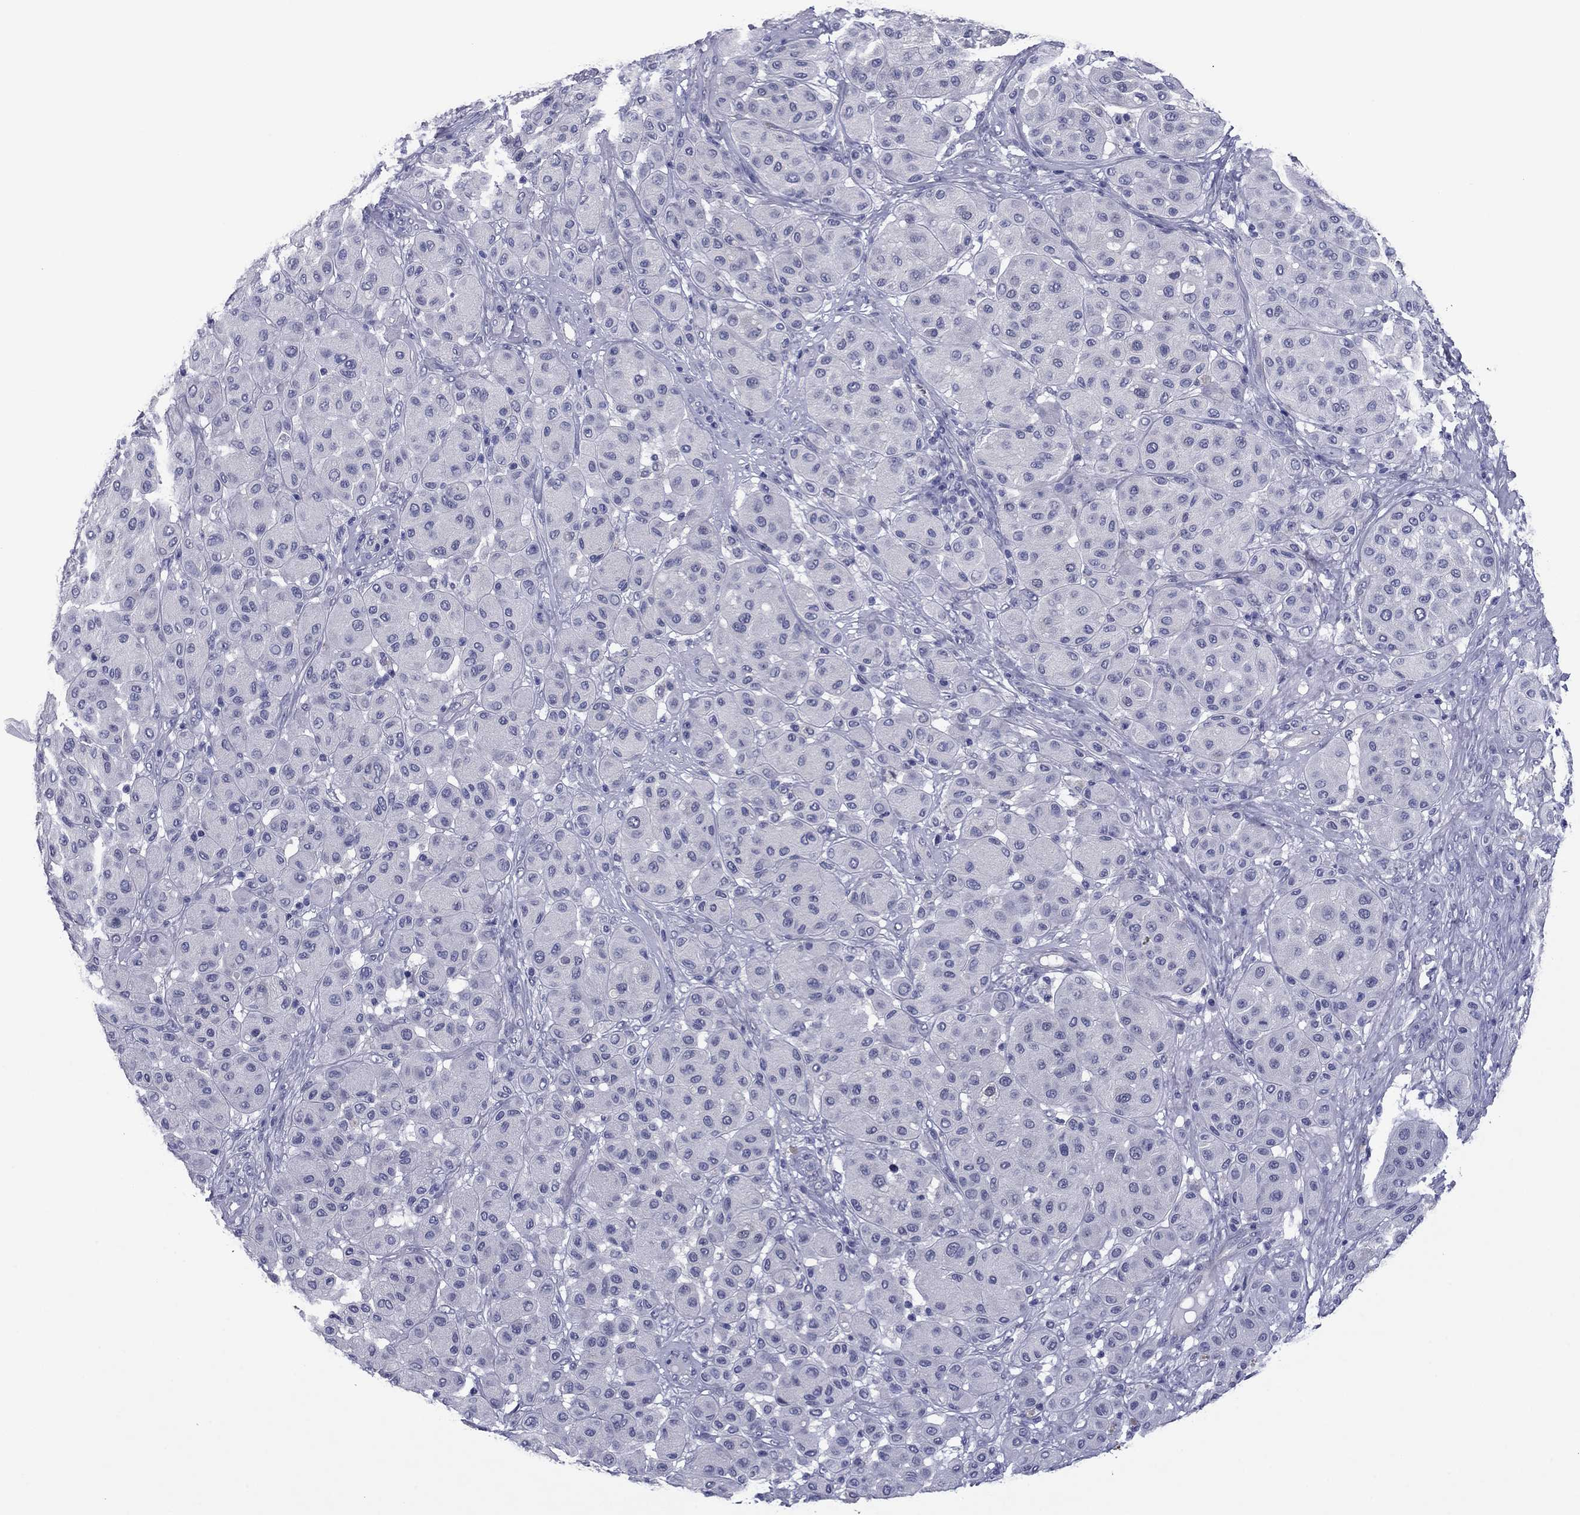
{"staining": {"intensity": "negative", "quantity": "none", "location": "none"}, "tissue": "melanoma", "cell_type": "Tumor cells", "image_type": "cancer", "snomed": [{"axis": "morphology", "description": "Malignant melanoma, Metastatic site"}, {"axis": "topography", "description": "Smooth muscle"}], "caption": "Protein analysis of melanoma demonstrates no significant staining in tumor cells.", "gene": "HAO1", "patient": {"sex": "male", "age": 41}}